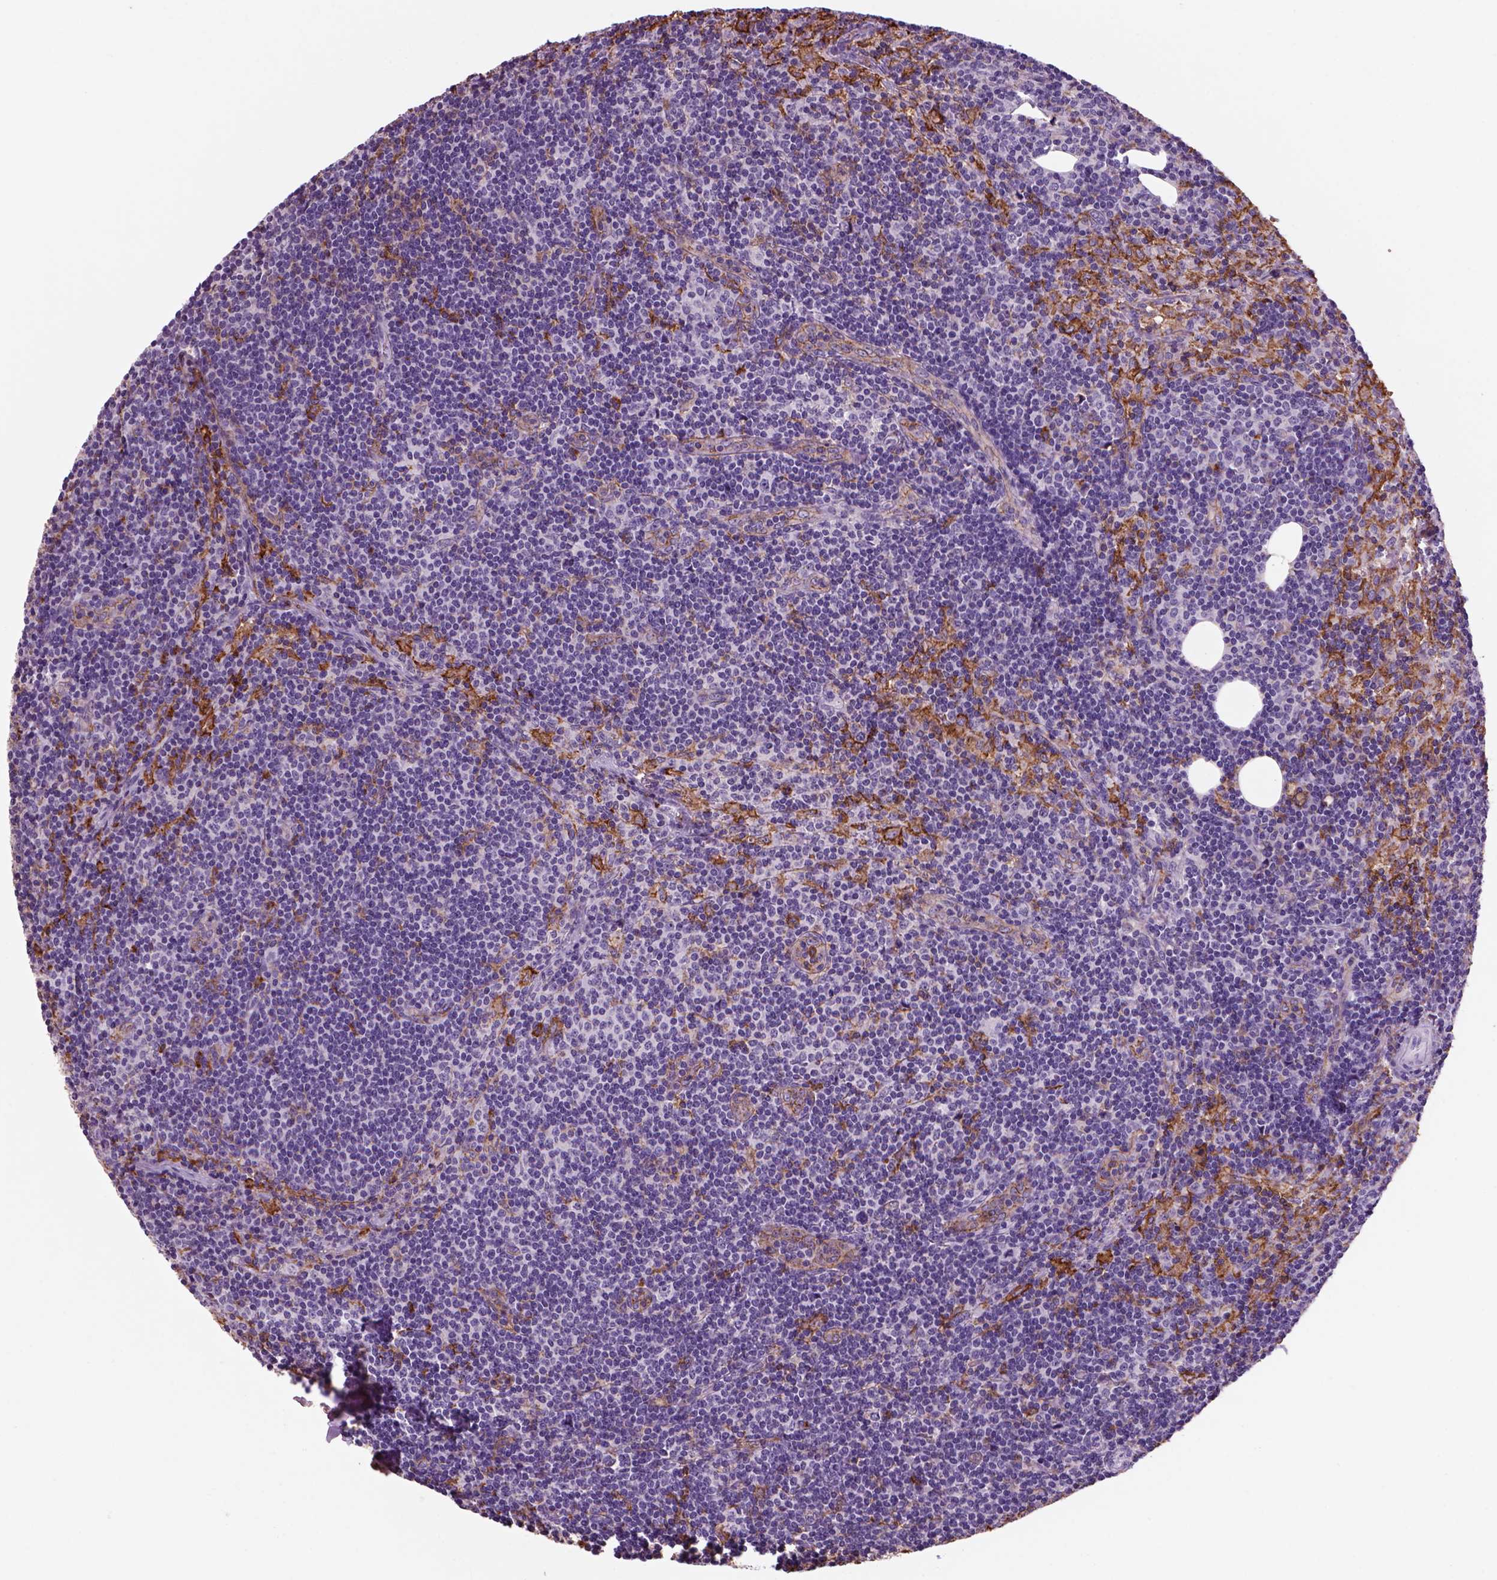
{"staining": {"intensity": "strong", "quantity": "<25%", "location": "cytoplasmic/membranous"}, "tissue": "lymph node", "cell_type": "Germinal center cells", "image_type": "normal", "snomed": [{"axis": "morphology", "description": "Normal tissue, NOS"}, {"axis": "topography", "description": "Lymph node"}], "caption": "IHC photomicrograph of unremarkable lymph node: human lymph node stained using immunohistochemistry shows medium levels of strong protein expression localized specifically in the cytoplasmic/membranous of germinal center cells, appearing as a cytoplasmic/membranous brown color.", "gene": "CD14", "patient": {"sex": "female", "age": 41}}